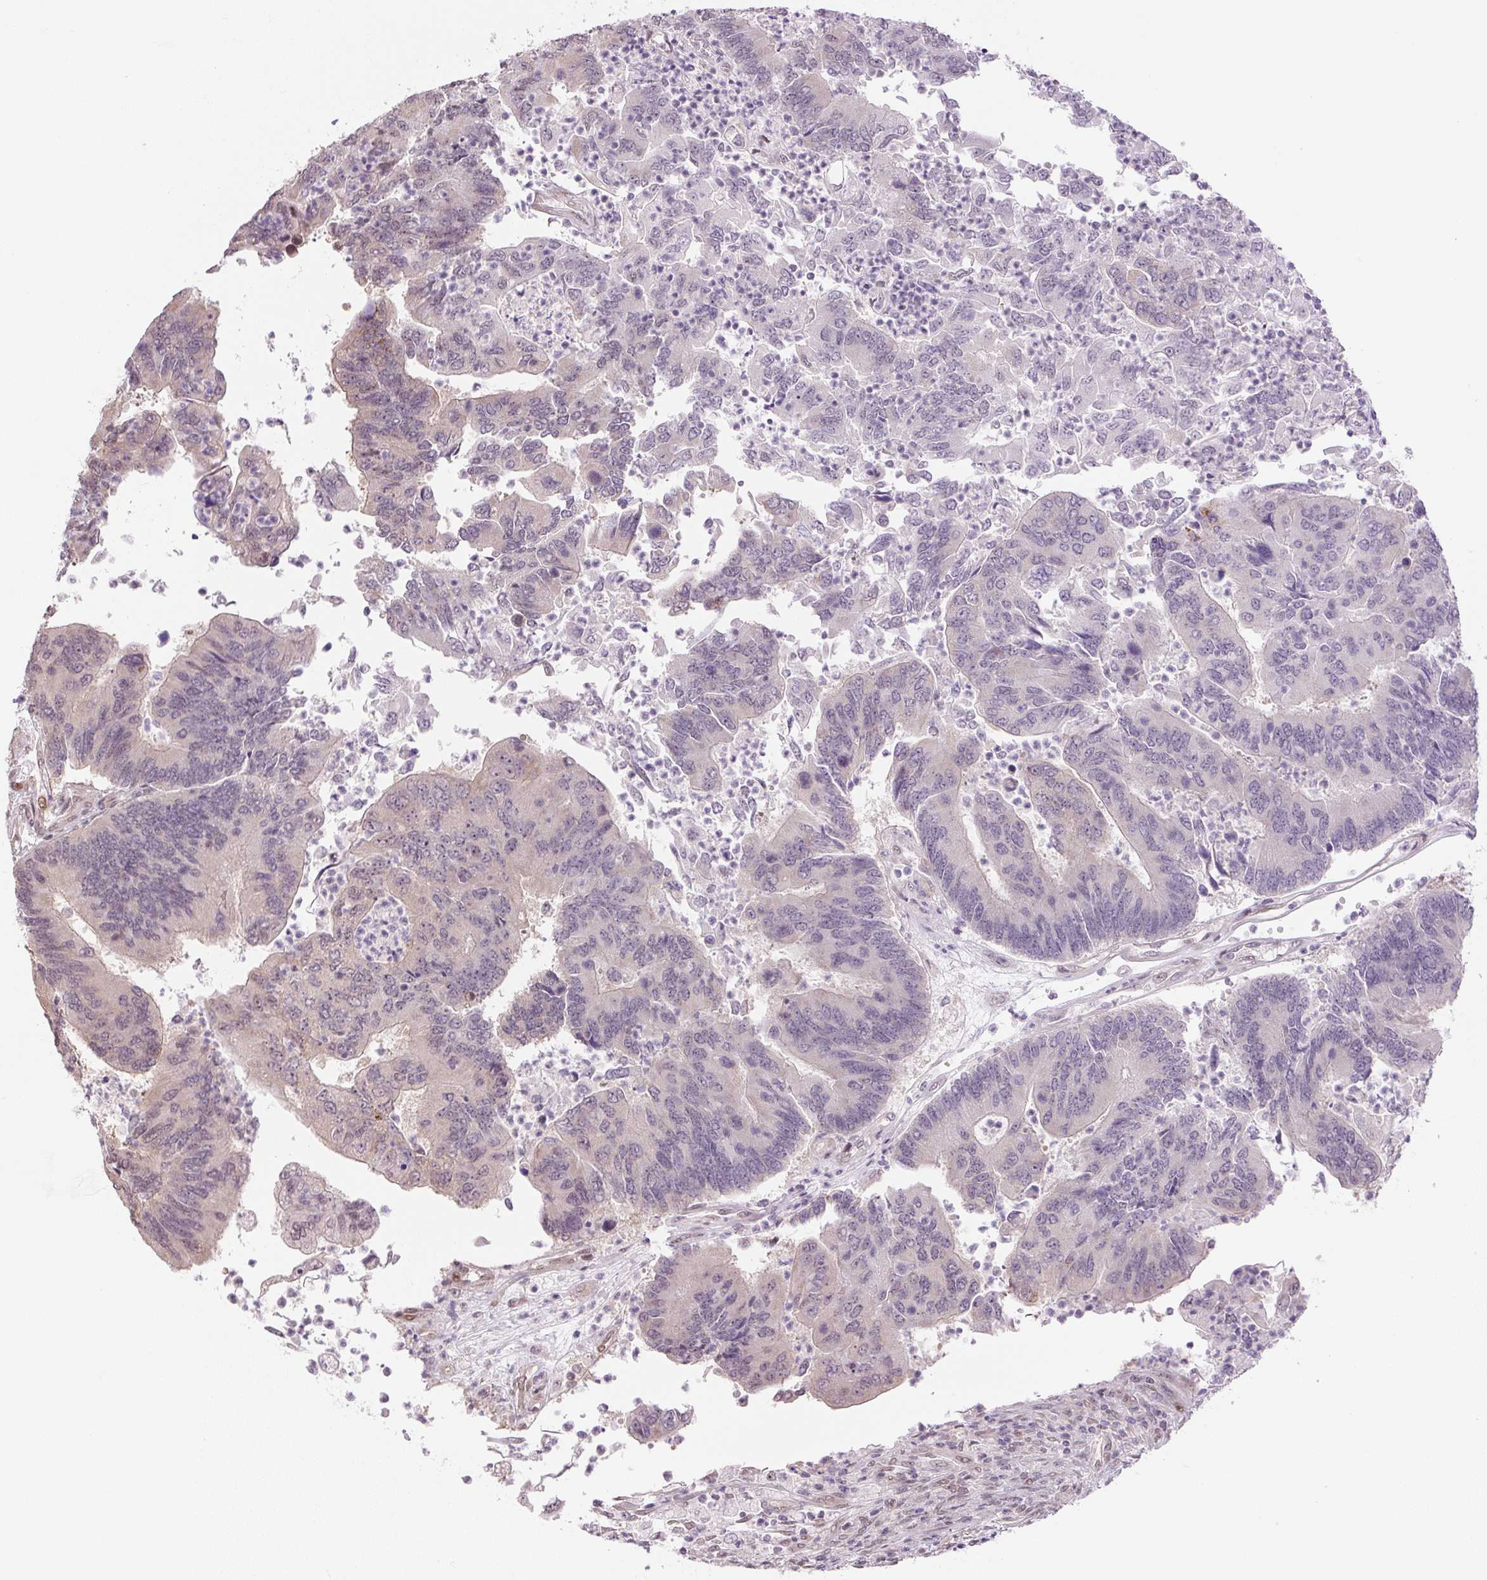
{"staining": {"intensity": "negative", "quantity": "none", "location": "none"}, "tissue": "colorectal cancer", "cell_type": "Tumor cells", "image_type": "cancer", "snomed": [{"axis": "morphology", "description": "Adenocarcinoma, NOS"}, {"axis": "topography", "description": "Colon"}], "caption": "Tumor cells are negative for protein expression in human colorectal adenocarcinoma.", "gene": "TCFL5", "patient": {"sex": "female", "age": 67}}